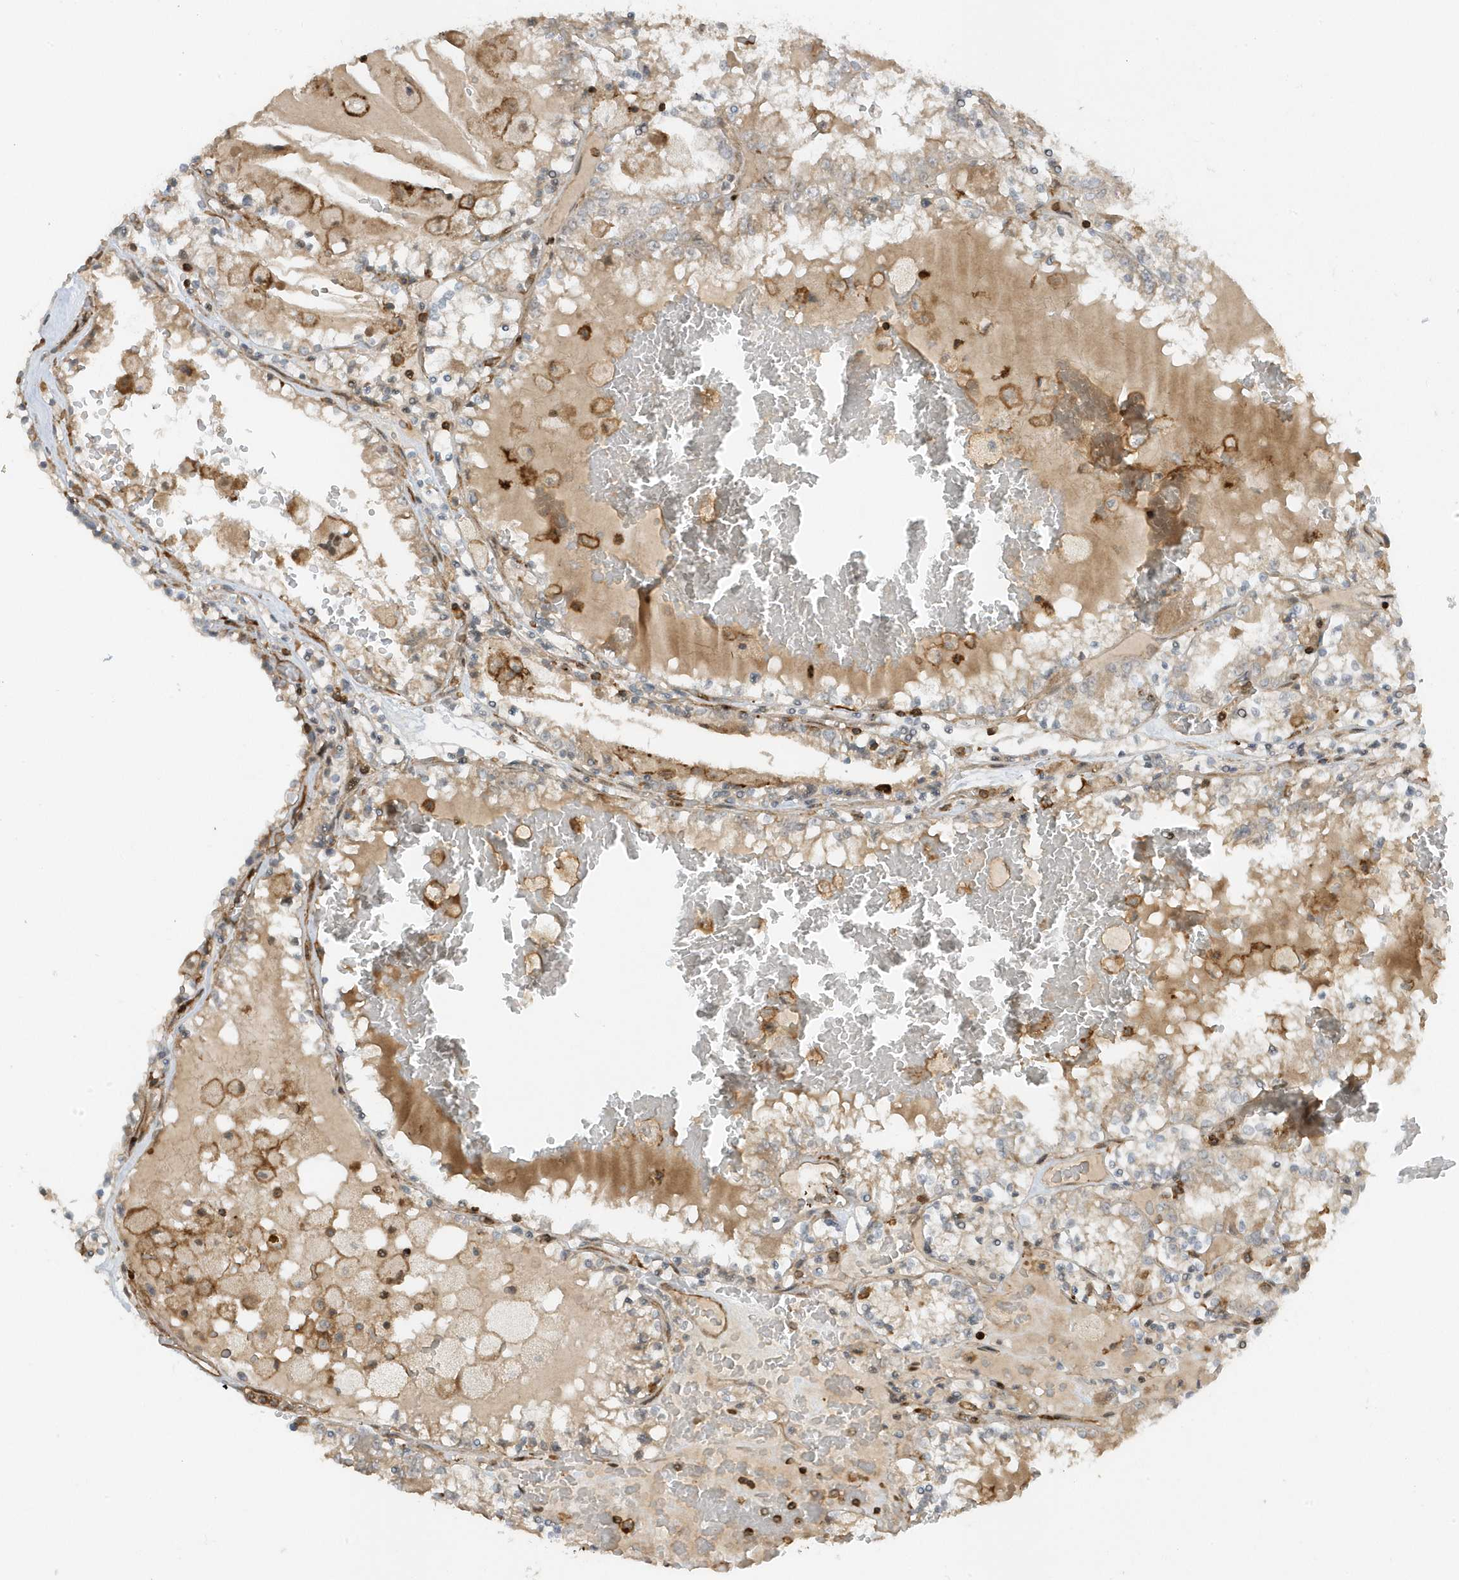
{"staining": {"intensity": "weak", "quantity": "<25%", "location": "cytoplasmic/membranous"}, "tissue": "renal cancer", "cell_type": "Tumor cells", "image_type": "cancer", "snomed": [{"axis": "morphology", "description": "Adenocarcinoma, NOS"}, {"axis": "topography", "description": "Kidney"}], "caption": "High power microscopy photomicrograph of an IHC histopathology image of adenocarcinoma (renal), revealing no significant expression in tumor cells.", "gene": "ZBTB8A", "patient": {"sex": "female", "age": 56}}